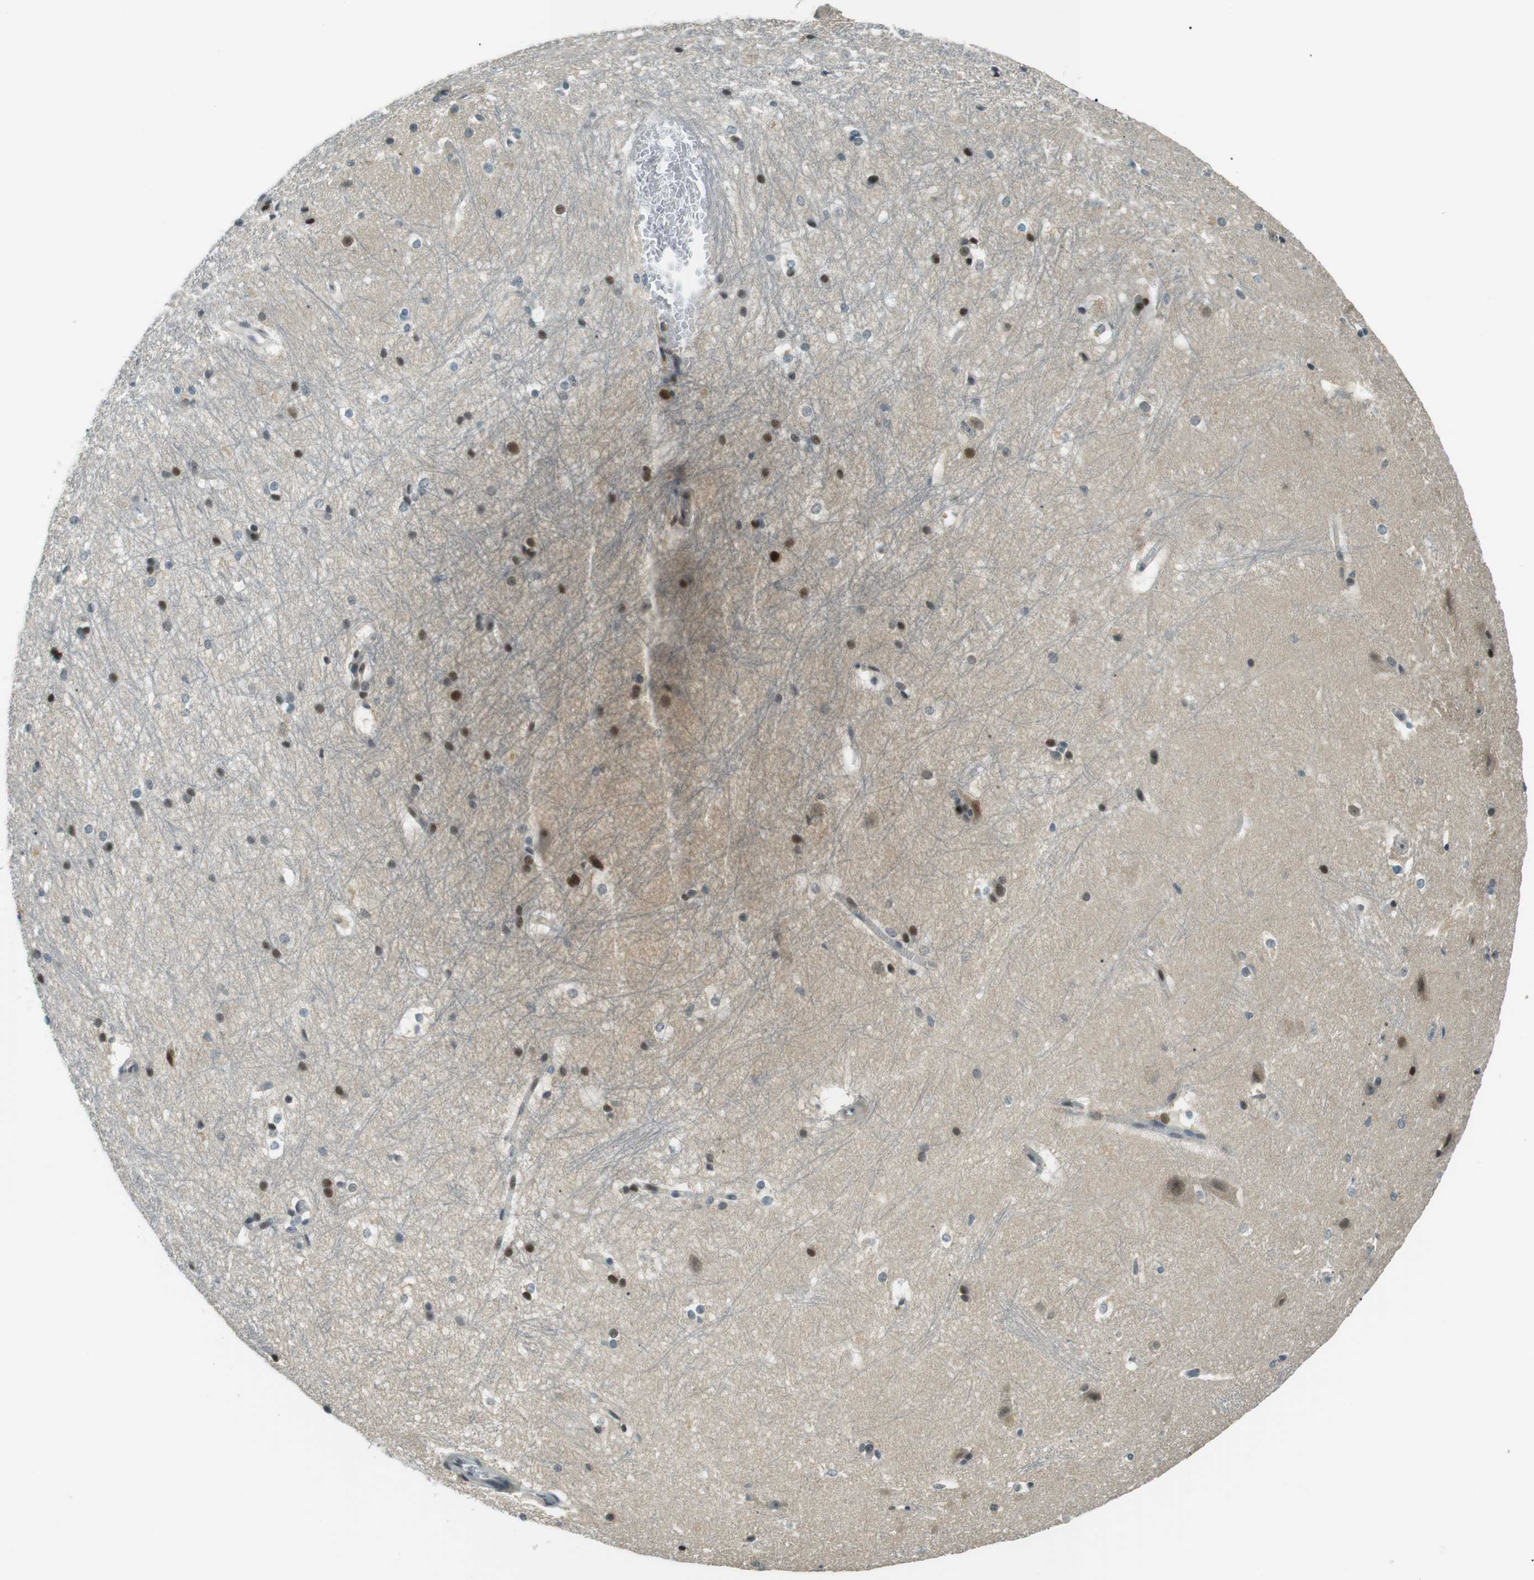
{"staining": {"intensity": "strong", "quantity": "<25%", "location": "nuclear"}, "tissue": "hippocampus", "cell_type": "Glial cells", "image_type": "normal", "snomed": [{"axis": "morphology", "description": "Normal tissue, NOS"}, {"axis": "topography", "description": "Hippocampus"}], "caption": "Hippocampus stained with immunohistochemistry (IHC) reveals strong nuclear staining in approximately <25% of glial cells.", "gene": "PJA1", "patient": {"sex": "female", "age": 19}}